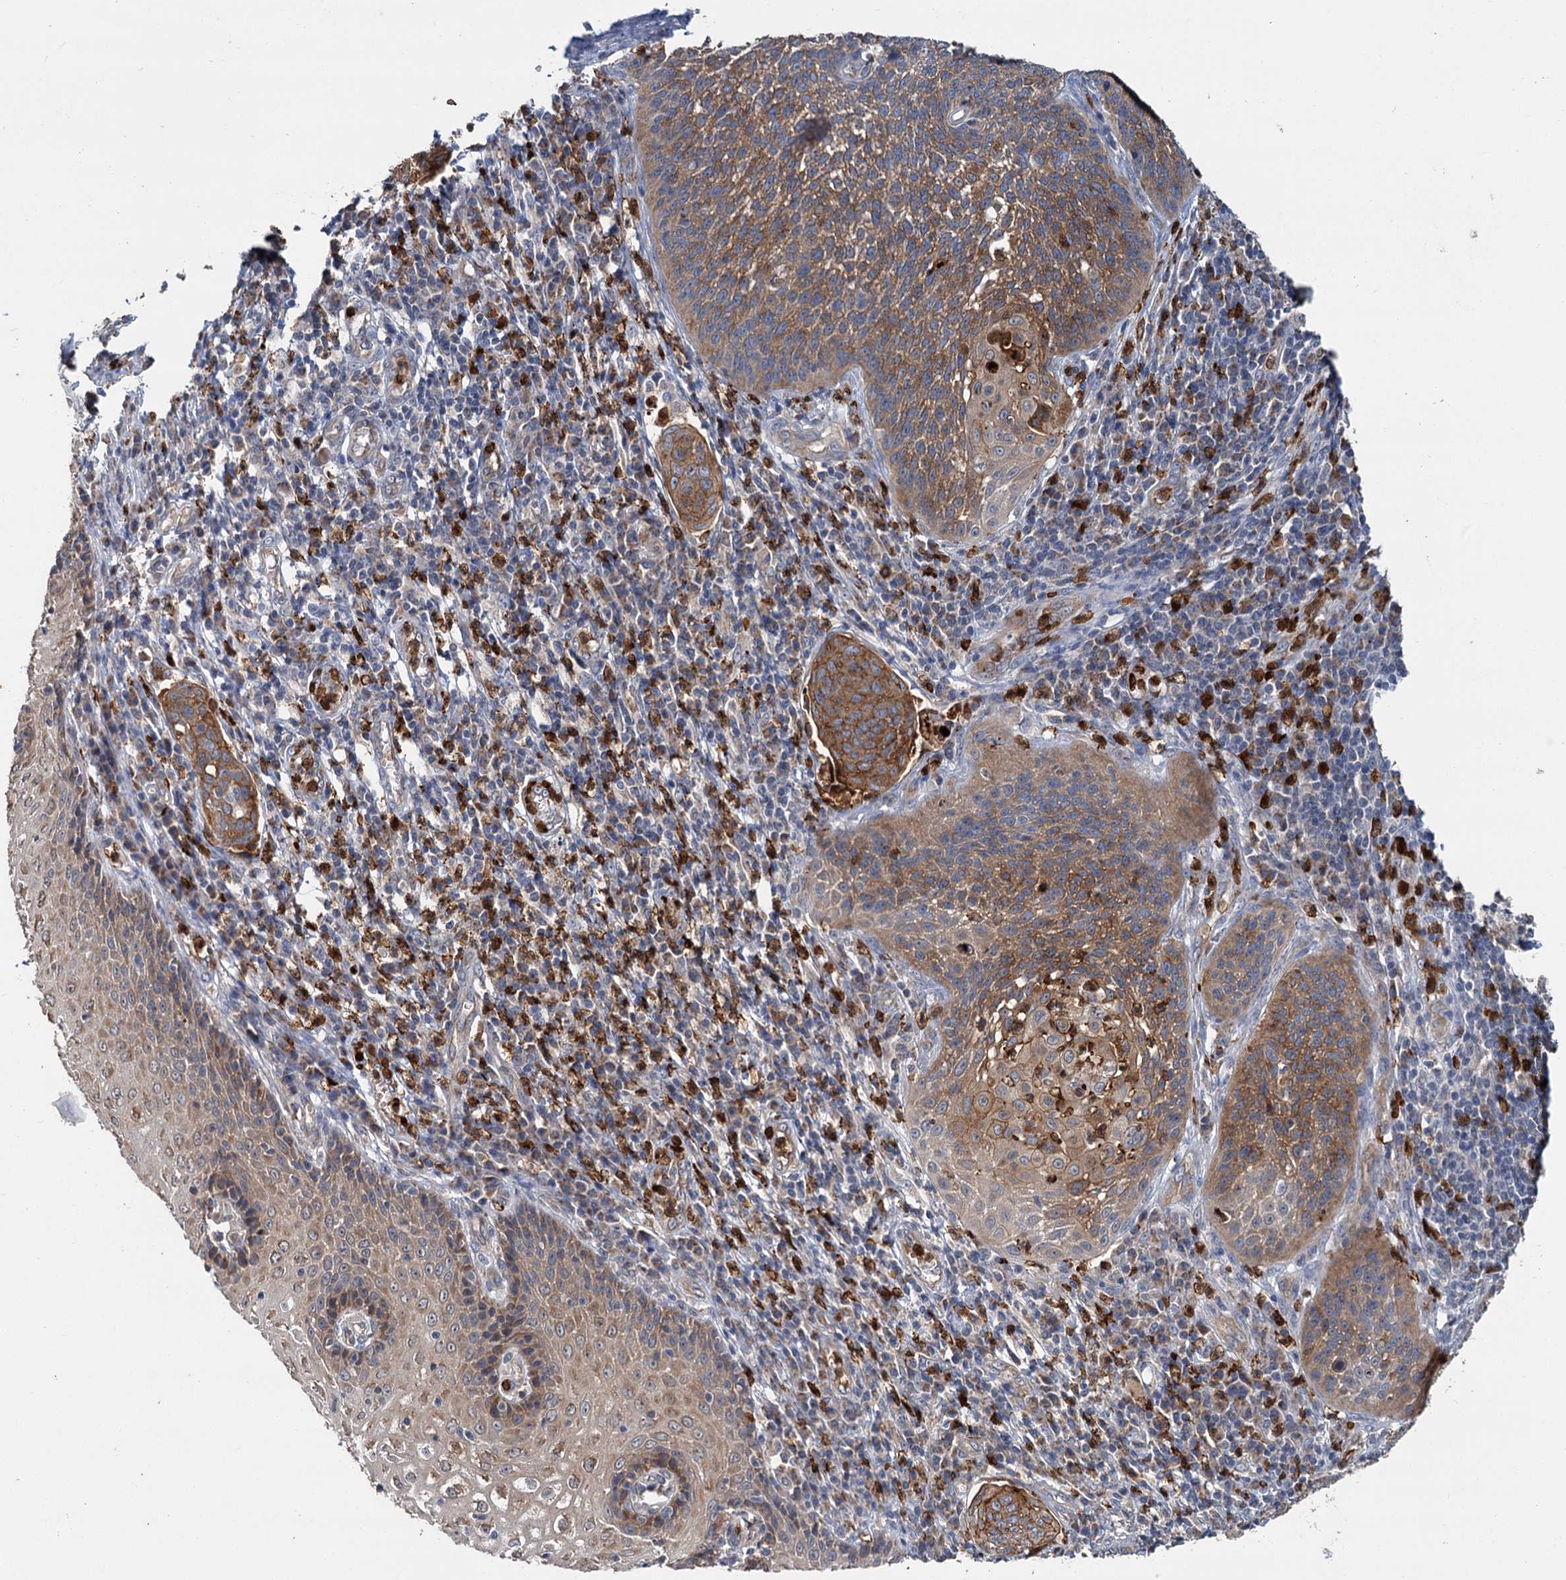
{"staining": {"intensity": "moderate", "quantity": ">75%", "location": "cytoplasmic/membranous"}, "tissue": "cervical cancer", "cell_type": "Tumor cells", "image_type": "cancer", "snomed": [{"axis": "morphology", "description": "Squamous cell carcinoma, NOS"}, {"axis": "topography", "description": "Cervix"}], "caption": "Tumor cells exhibit medium levels of moderate cytoplasmic/membranous expression in approximately >75% of cells in cervical squamous cell carcinoma.", "gene": "DYNC2H1", "patient": {"sex": "female", "age": 34}}